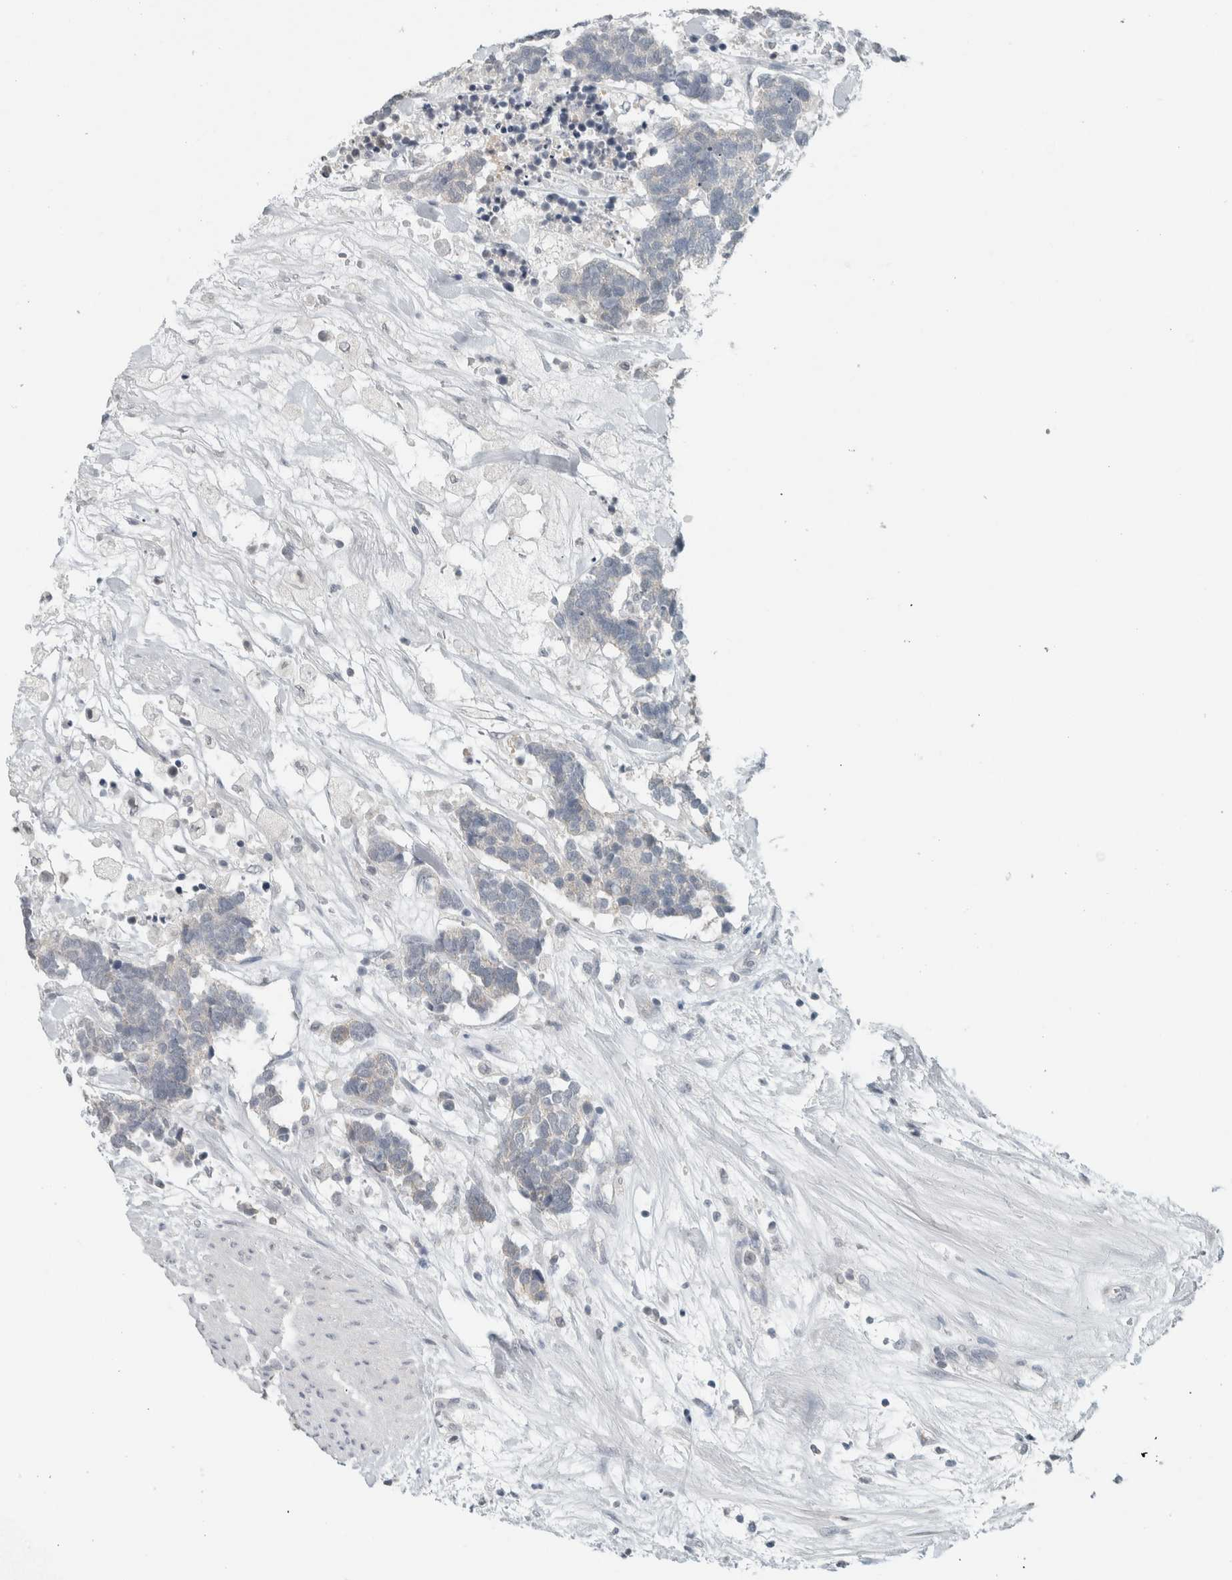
{"staining": {"intensity": "negative", "quantity": "none", "location": "none"}, "tissue": "carcinoid", "cell_type": "Tumor cells", "image_type": "cancer", "snomed": [{"axis": "morphology", "description": "Carcinoma, NOS"}, {"axis": "morphology", "description": "Carcinoid, malignant, NOS"}, {"axis": "topography", "description": "Urinary bladder"}], "caption": "Immunohistochemistry (IHC) of carcinoma reveals no expression in tumor cells.", "gene": "TRIT1", "patient": {"sex": "male", "age": 57}}